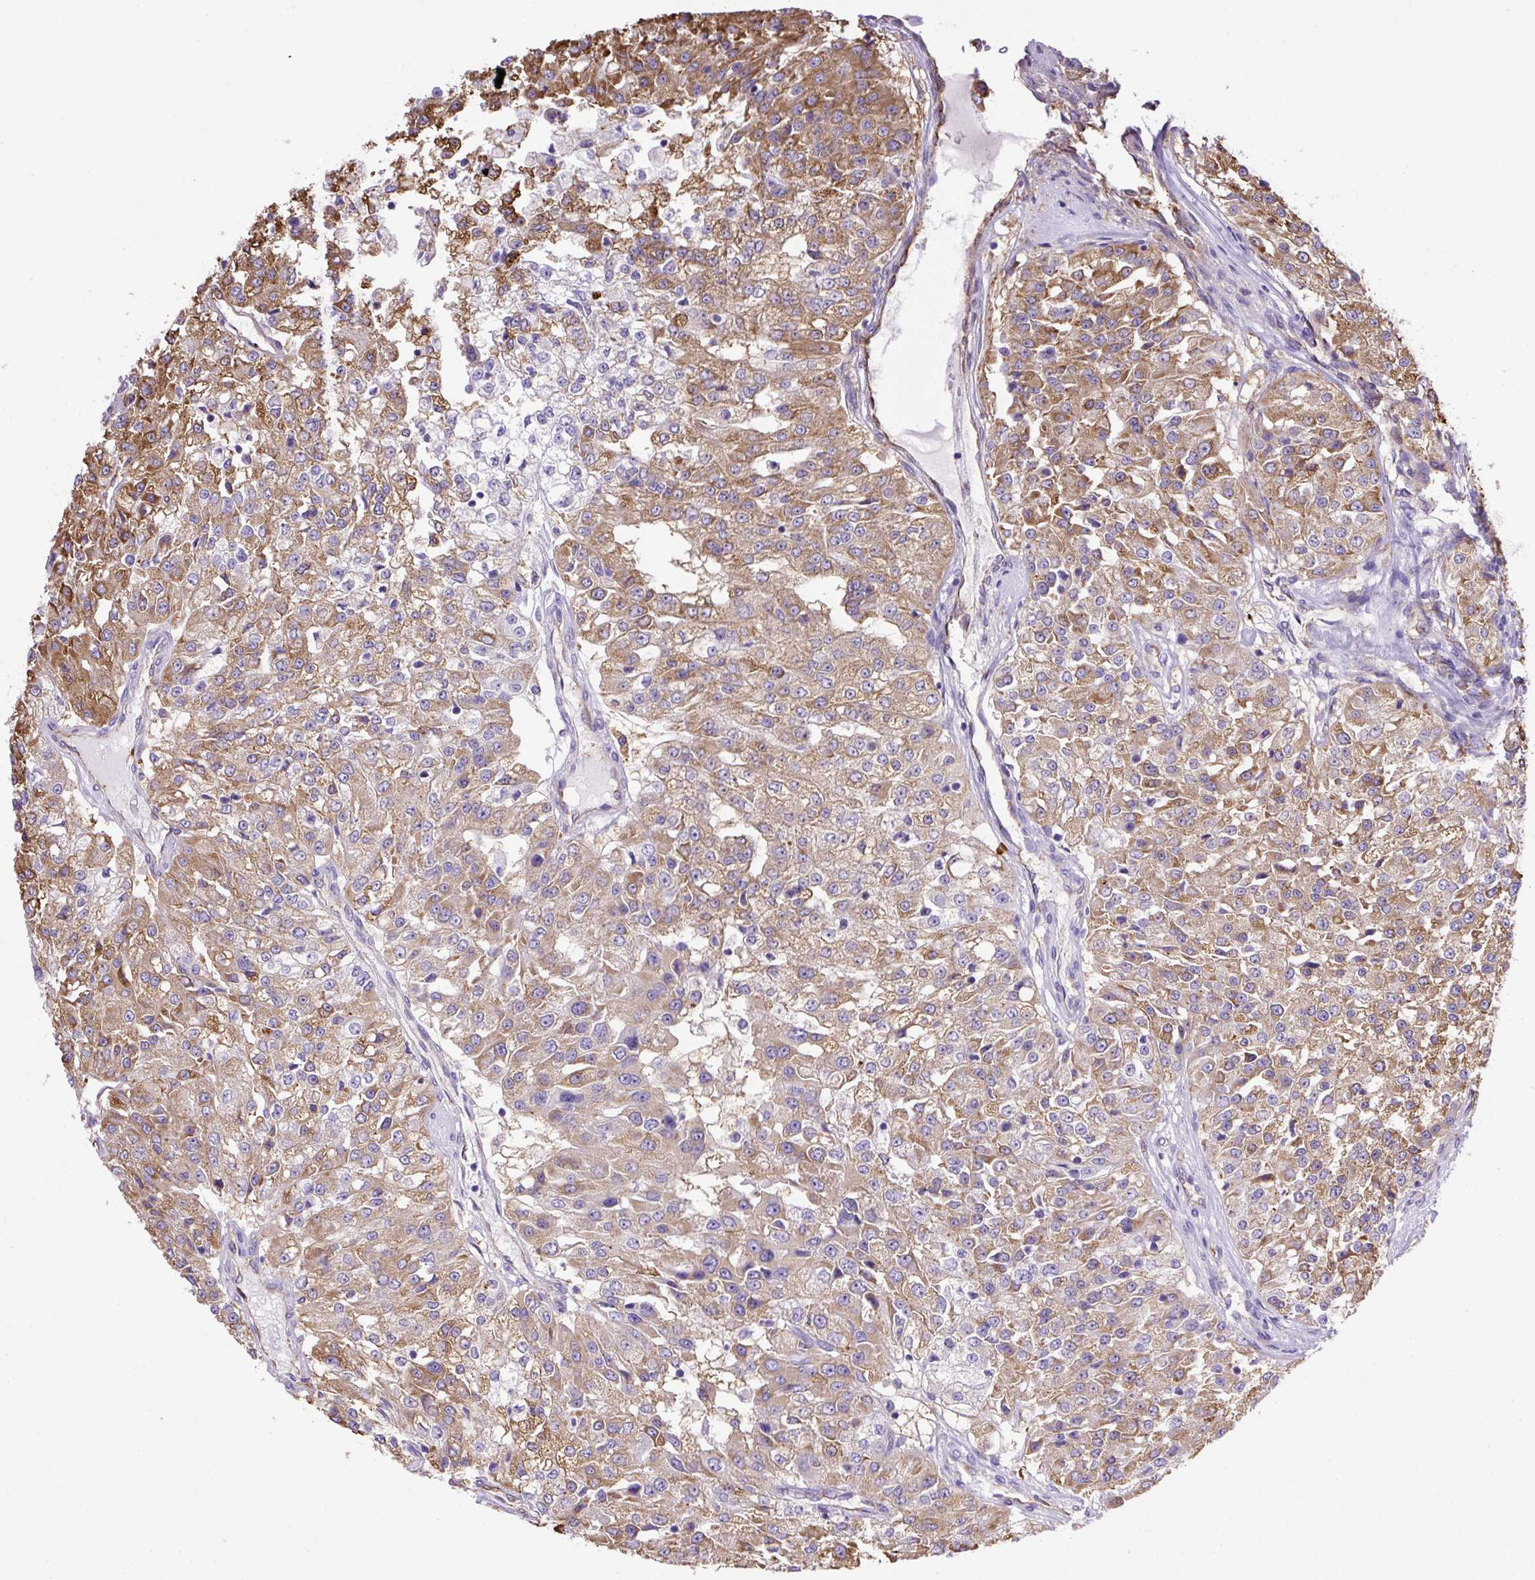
{"staining": {"intensity": "moderate", "quantity": ">75%", "location": "cytoplasmic/membranous"}, "tissue": "renal cancer", "cell_type": "Tumor cells", "image_type": "cancer", "snomed": [{"axis": "morphology", "description": "Adenocarcinoma, NOS"}, {"axis": "topography", "description": "Kidney"}], "caption": "A photomicrograph showing moderate cytoplasmic/membranous expression in approximately >75% of tumor cells in renal cancer (adenocarcinoma), as visualized by brown immunohistochemical staining.", "gene": "MAGEB5", "patient": {"sex": "female", "age": 63}}